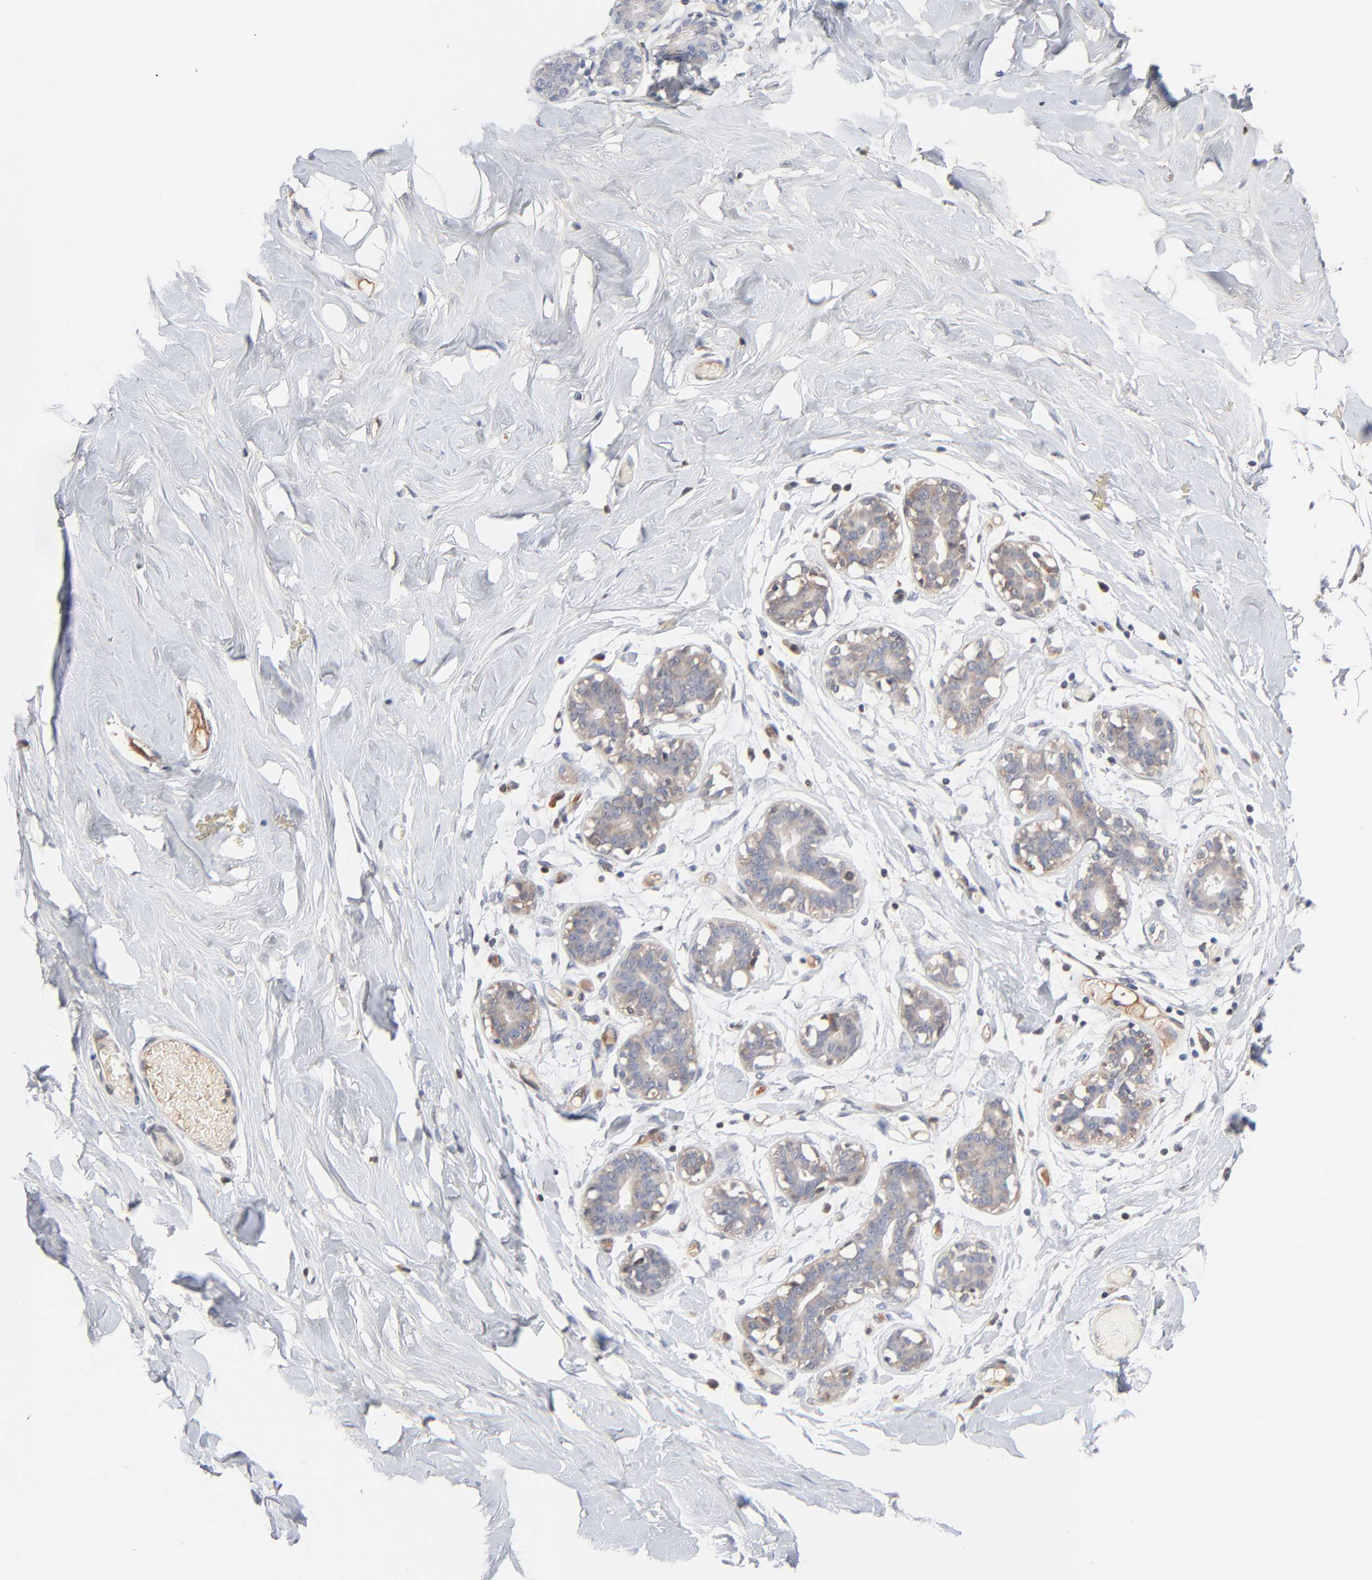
{"staining": {"intensity": "negative", "quantity": "none", "location": "none"}, "tissue": "breast", "cell_type": "Adipocytes", "image_type": "normal", "snomed": [{"axis": "morphology", "description": "Normal tissue, NOS"}, {"axis": "topography", "description": "Breast"}, {"axis": "topography", "description": "Soft tissue"}], "caption": "High magnification brightfield microscopy of normal breast stained with DAB (brown) and counterstained with hematoxylin (blue): adipocytes show no significant staining. (DAB immunohistochemistry (IHC), high magnification).", "gene": "SERPINA4", "patient": {"sex": "female", "age": 25}}